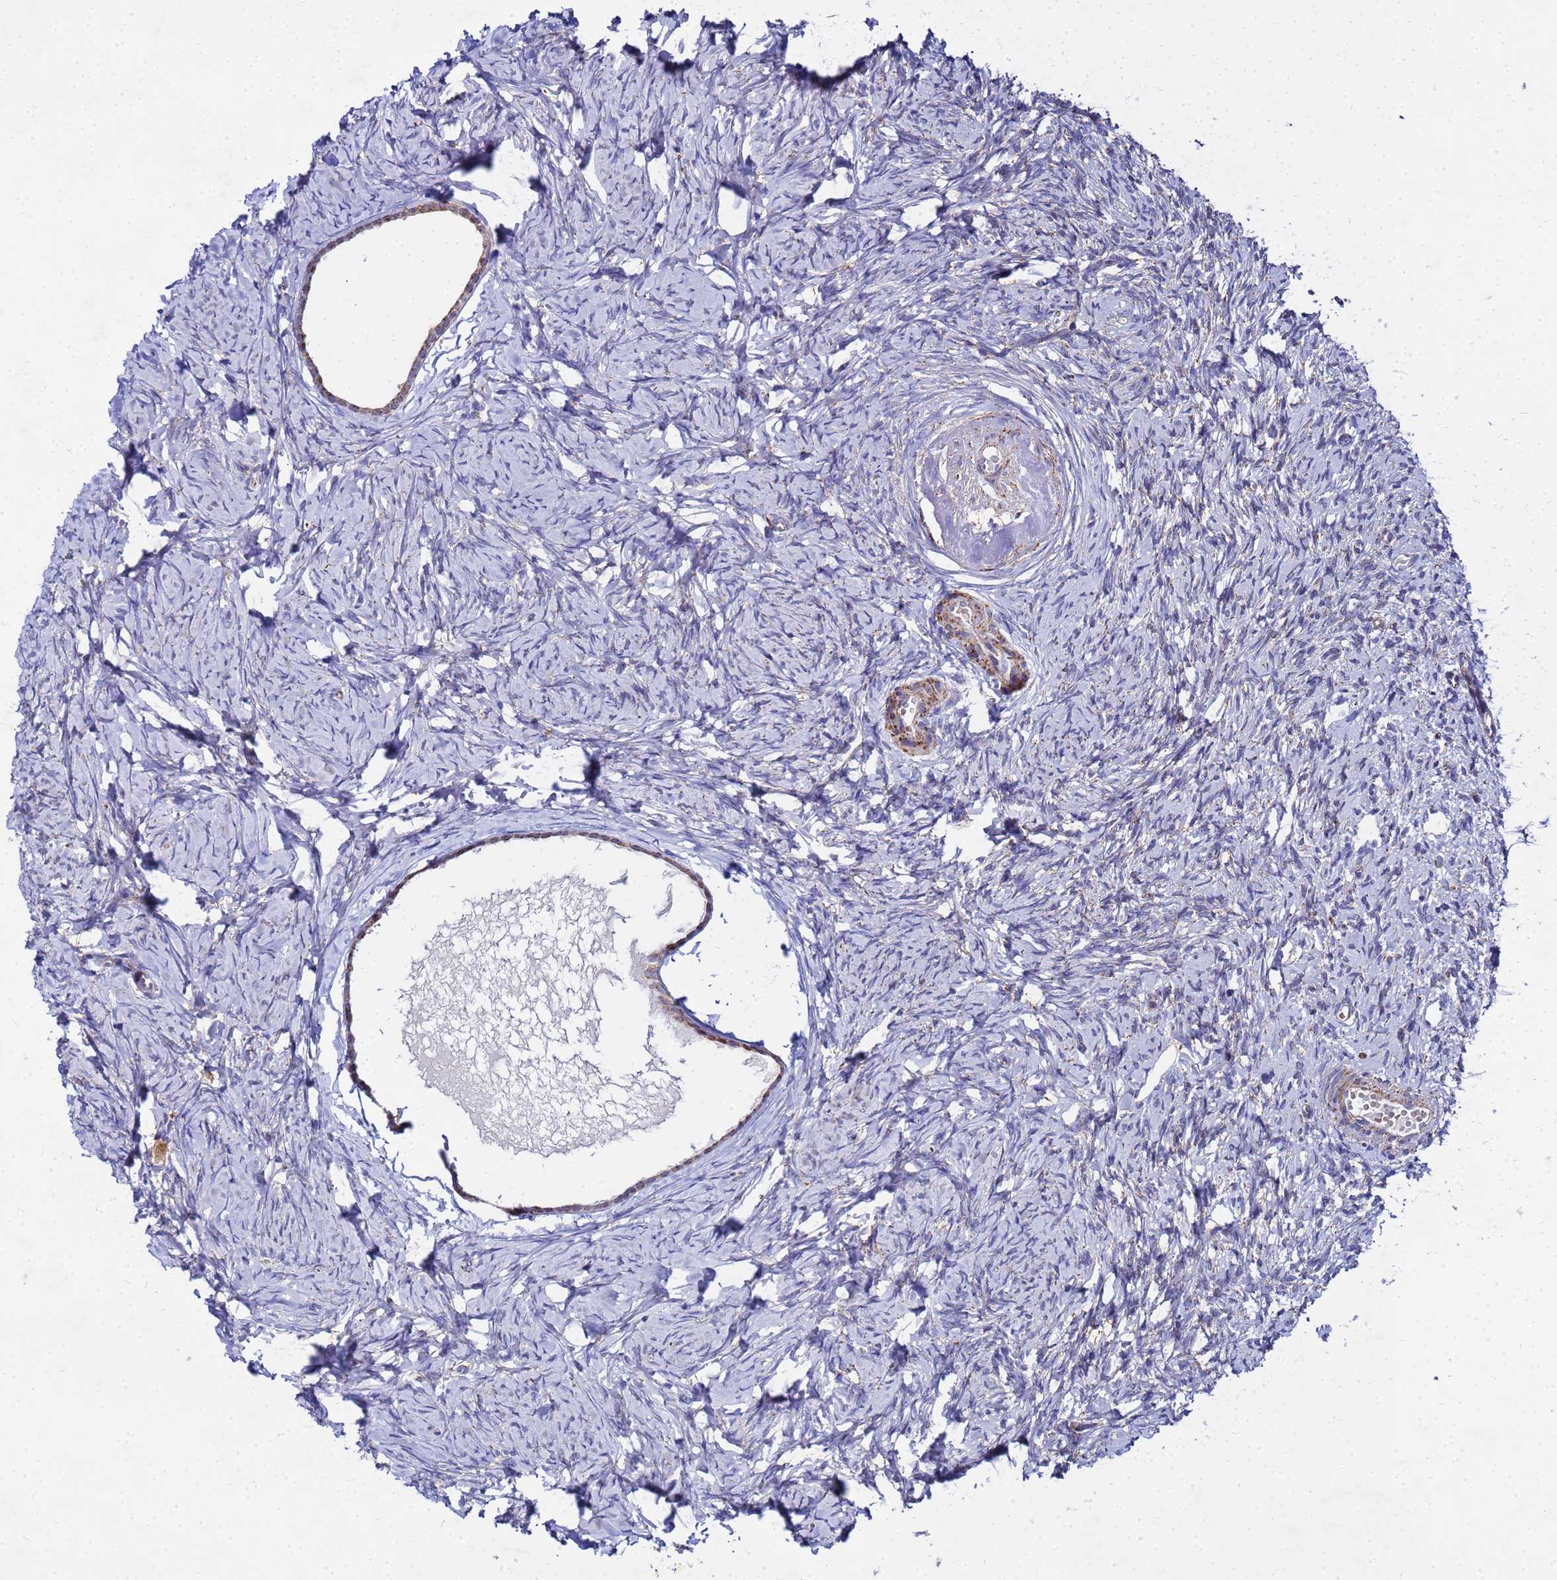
{"staining": {"intensity": "moderate", "quantity": "<25%", "location": "cytoplasmic/membranous"}, "tissue": "ovary", "cell_type": "Ovarian stroma cells", "image_type": "normal", "snomed": [{"axis": "morphology", "description": "Normal tissue, NOS"}, {"axis": "topography", "description": "Ovary"}], "caption": "The immunohistochemical stain labels moderate cytoplasmic/membranous expression in ovarian stroma cells of normal ovary. (DAB IHC with brightfield microscopy, high magnification).", "gene": "FAHD2A", "patient": {"sex": "female", "age": 51}}